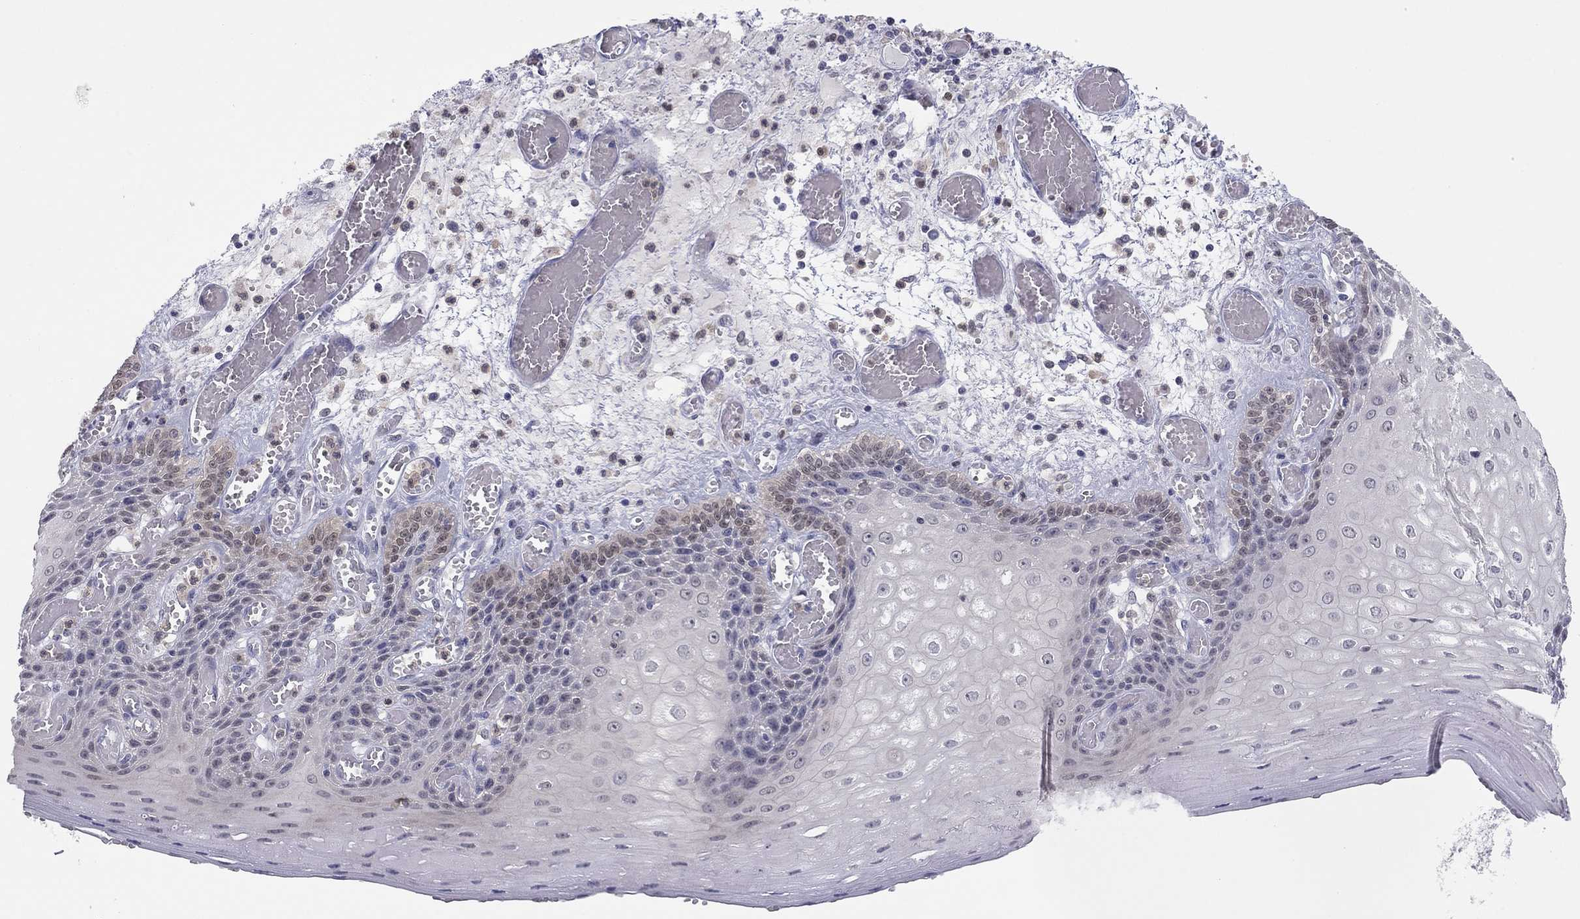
{"staining": {"intensity": "weak", "quantity": "<25%", "location": "cytoplasmic/membranous"}, "tissue": "esophagus", "cell_type": "Squamous epithelial cells", "image_type": "normal", "snomed": [{"axis": "morphology", "description": "Normal tissue, NOS"}, {"axis": "topography", "description": "Esophagus"}], "caption": "Immunohistochemistry (IHC) of benign esophagus reveals no positivity in squamous epithelial cells.", "gene": "PDXK", "patient": {"sex": "male", "age": 58}}